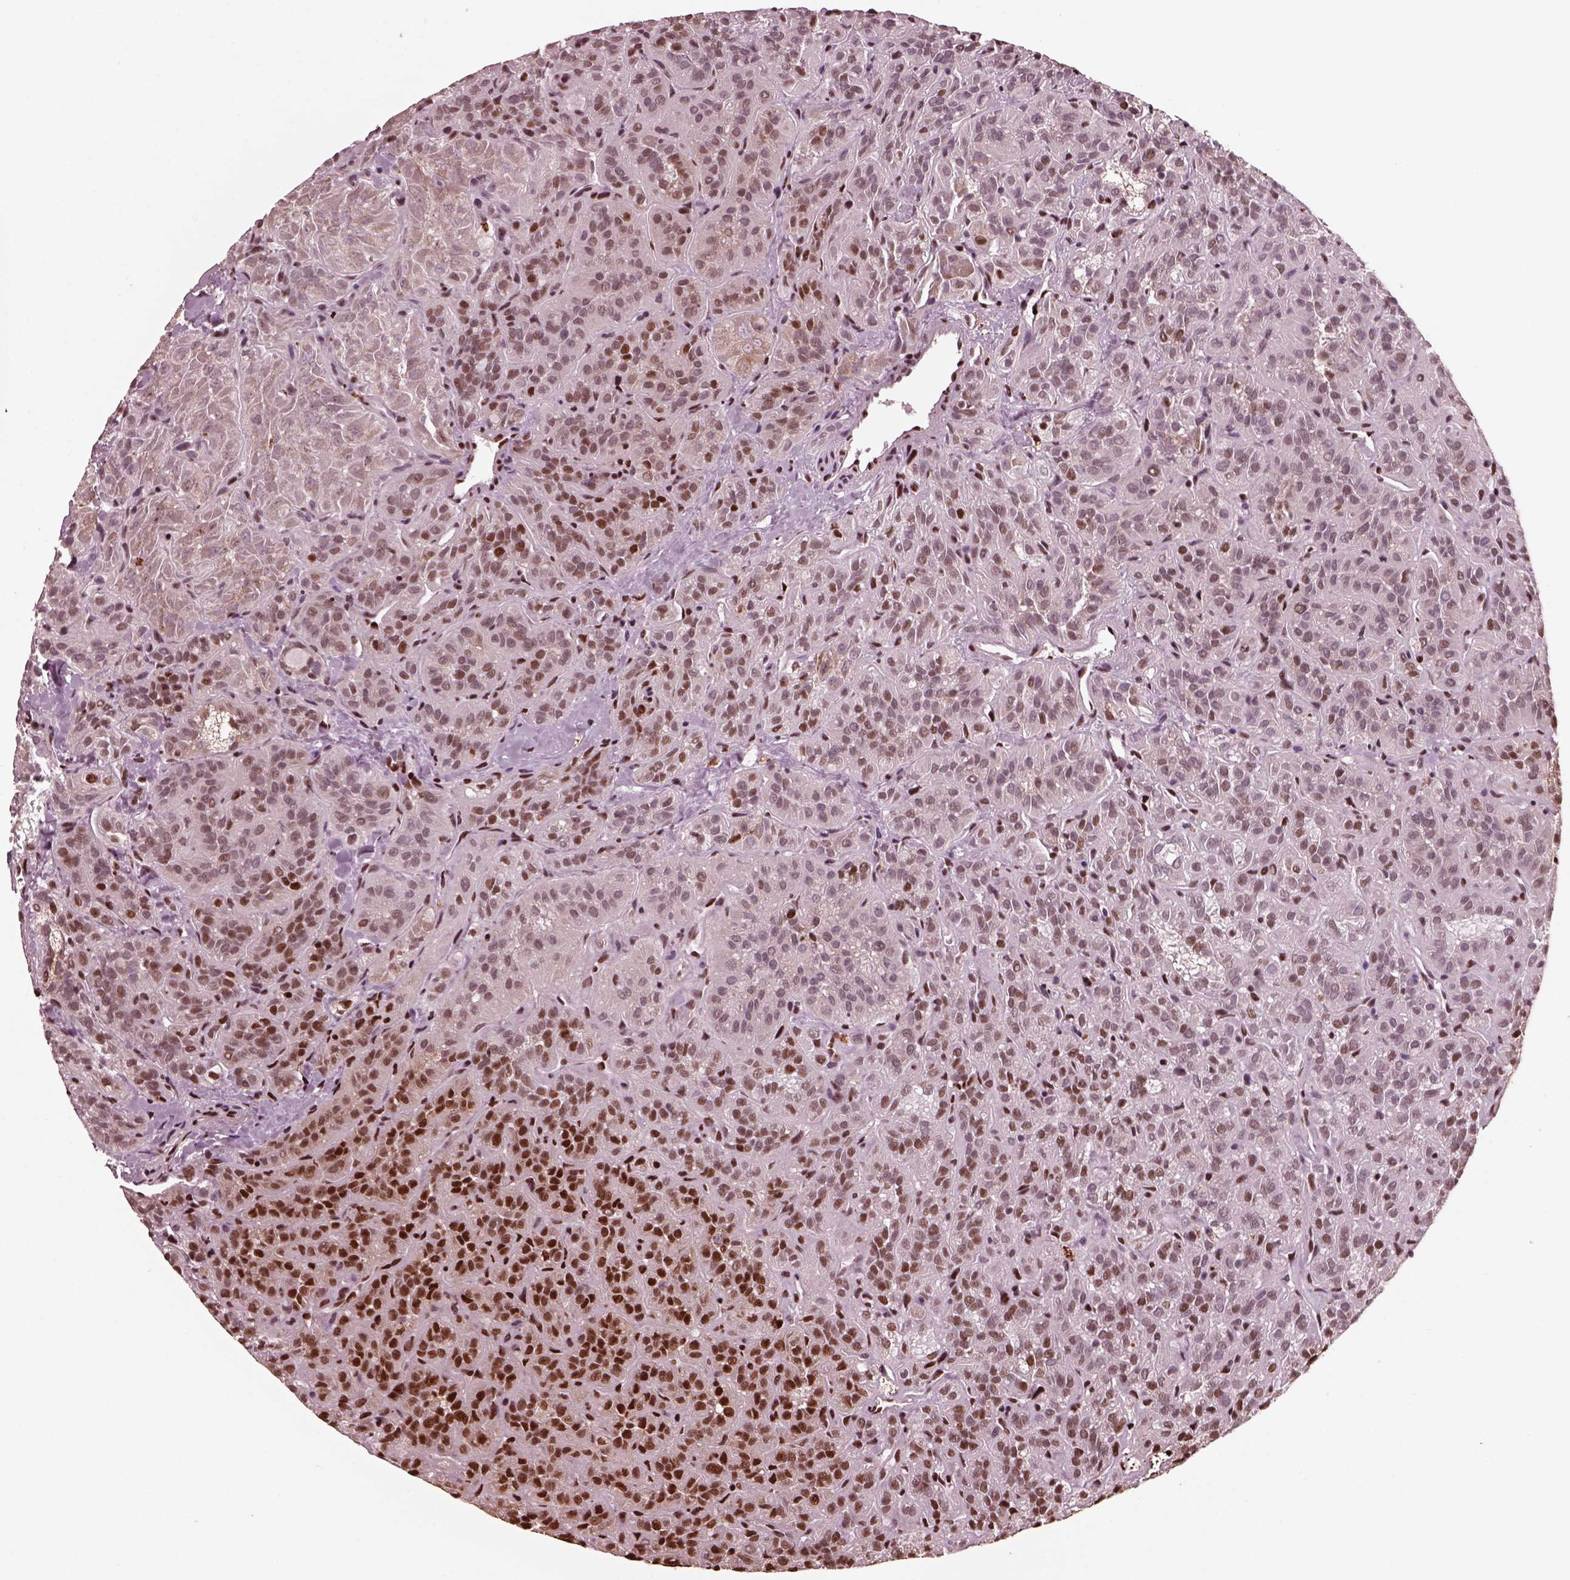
{"staining": {"intensity": "strong", "quantity": "<25%", "location": "nuclear"}, "tissue": "thyroid cancer", "cell_type": "Tumor cells", "image_type": "cancer", "snomed": [{"axis": "morphology", "description": "Papillary adenocarcinoma, NOS"}, {"axis": "topography", "description": "Thyroid gland"}], "caption": "Thyroid papillary adenocarcinoma tissue exhibits strong nuclear staining in approximately <25% of tumor cells, visualized by immunohistochemistry. Nuclei are stained in blue.", "gene": "NSD1", "patient": {"sex": "female", "age": 45}}